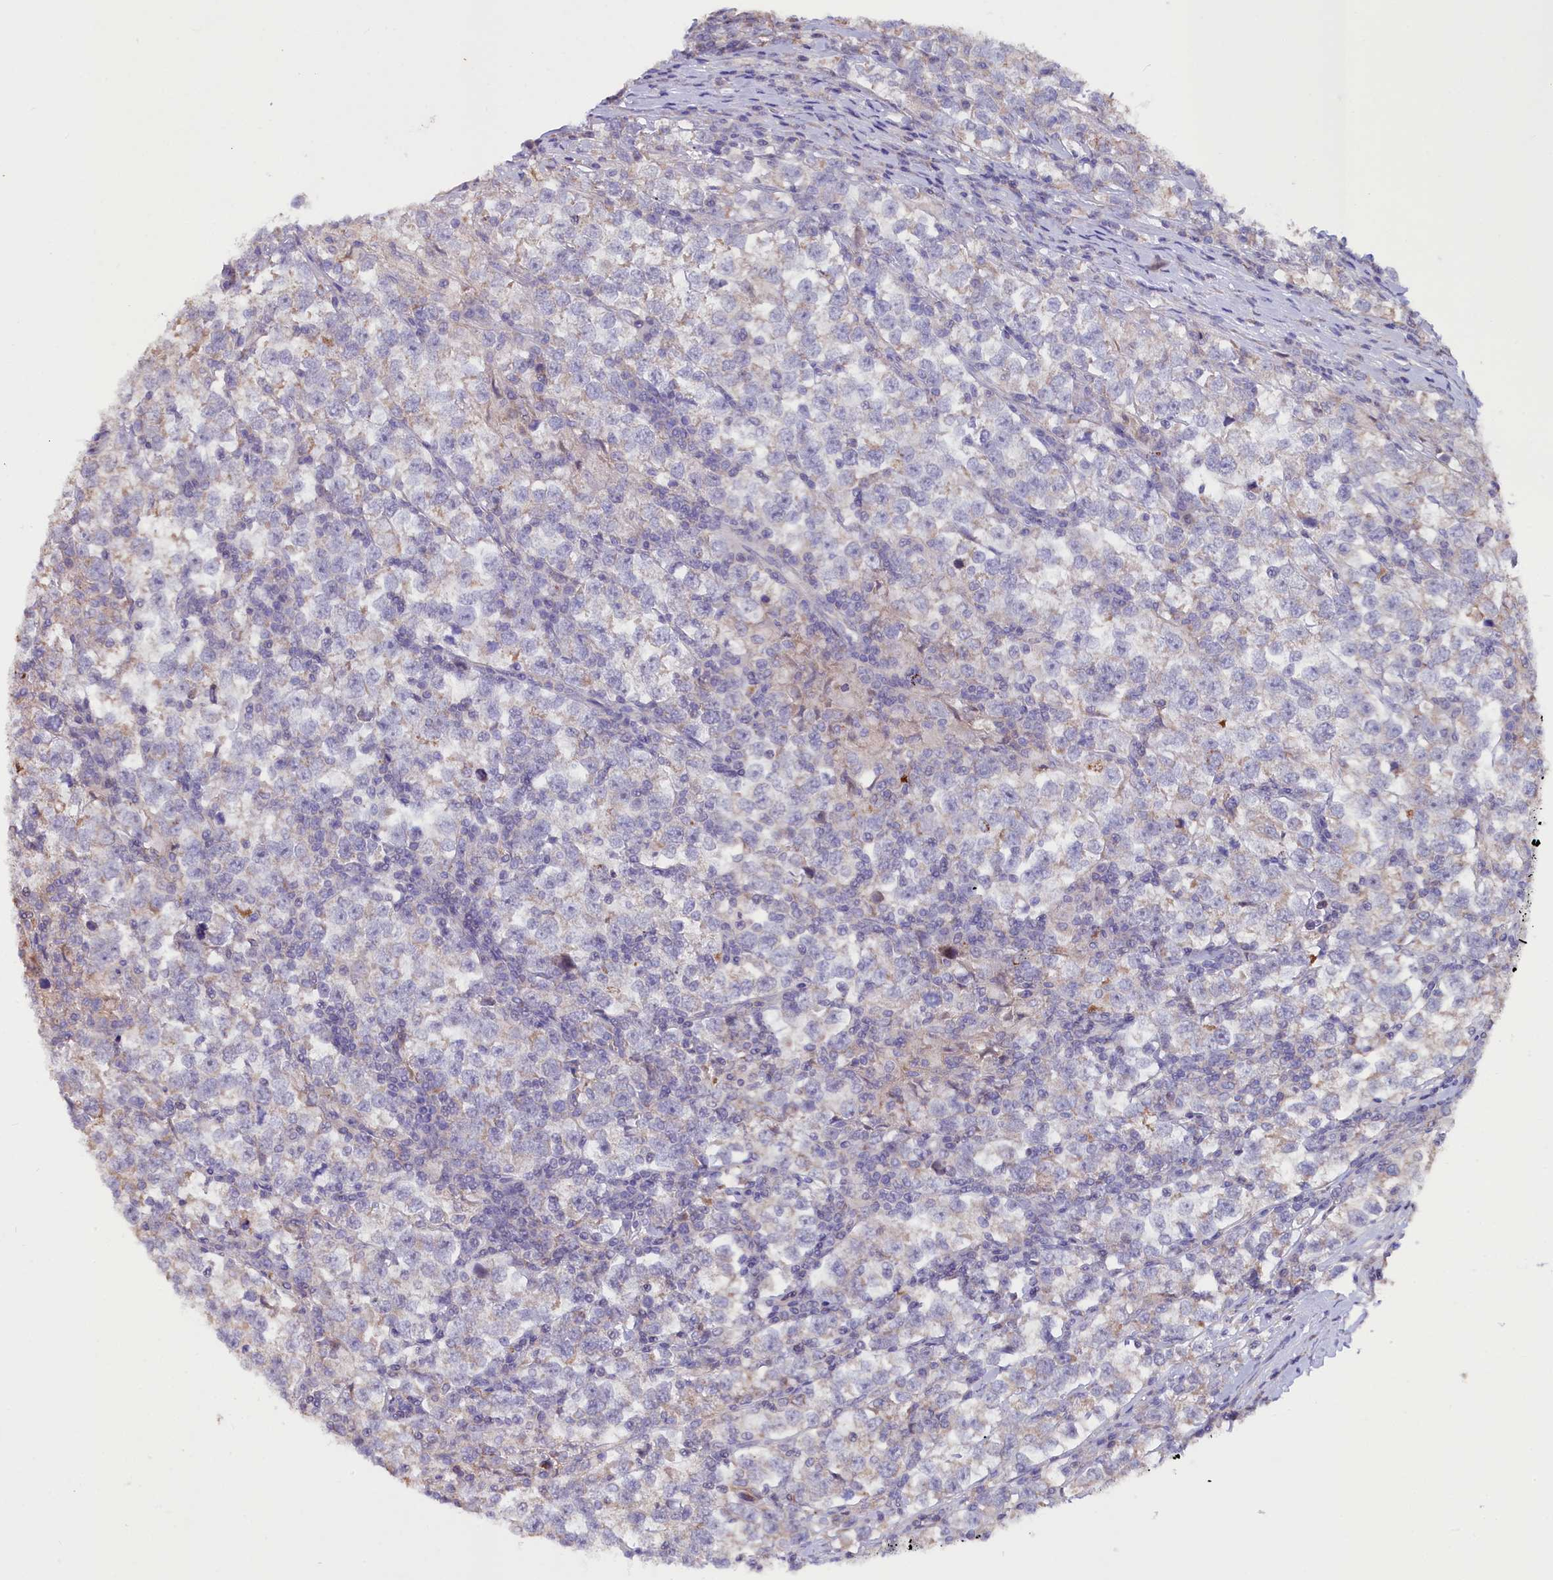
{"staining": {"intensity": "weak", "quantity": "<25%", "location": "cytoplasmic/membranous"}, "tissue": "testis cancer", "cell_type": "Tumor cells", "image_type": "cancer", "snomed": [{"axis": "morphology", "description": "Normal tissue, NOS"}, {"axis": "morphology", "description": "Seminoma, NOS"}, {"axis": "topography", "description": "Testis"}], "caption": "Testis cancer (seminoma) was stained to show a protein in brown. There is no significant expression in tumor cells.", "gene": "RPUSD3", "patient": {"sex": "male", "age": 43}}